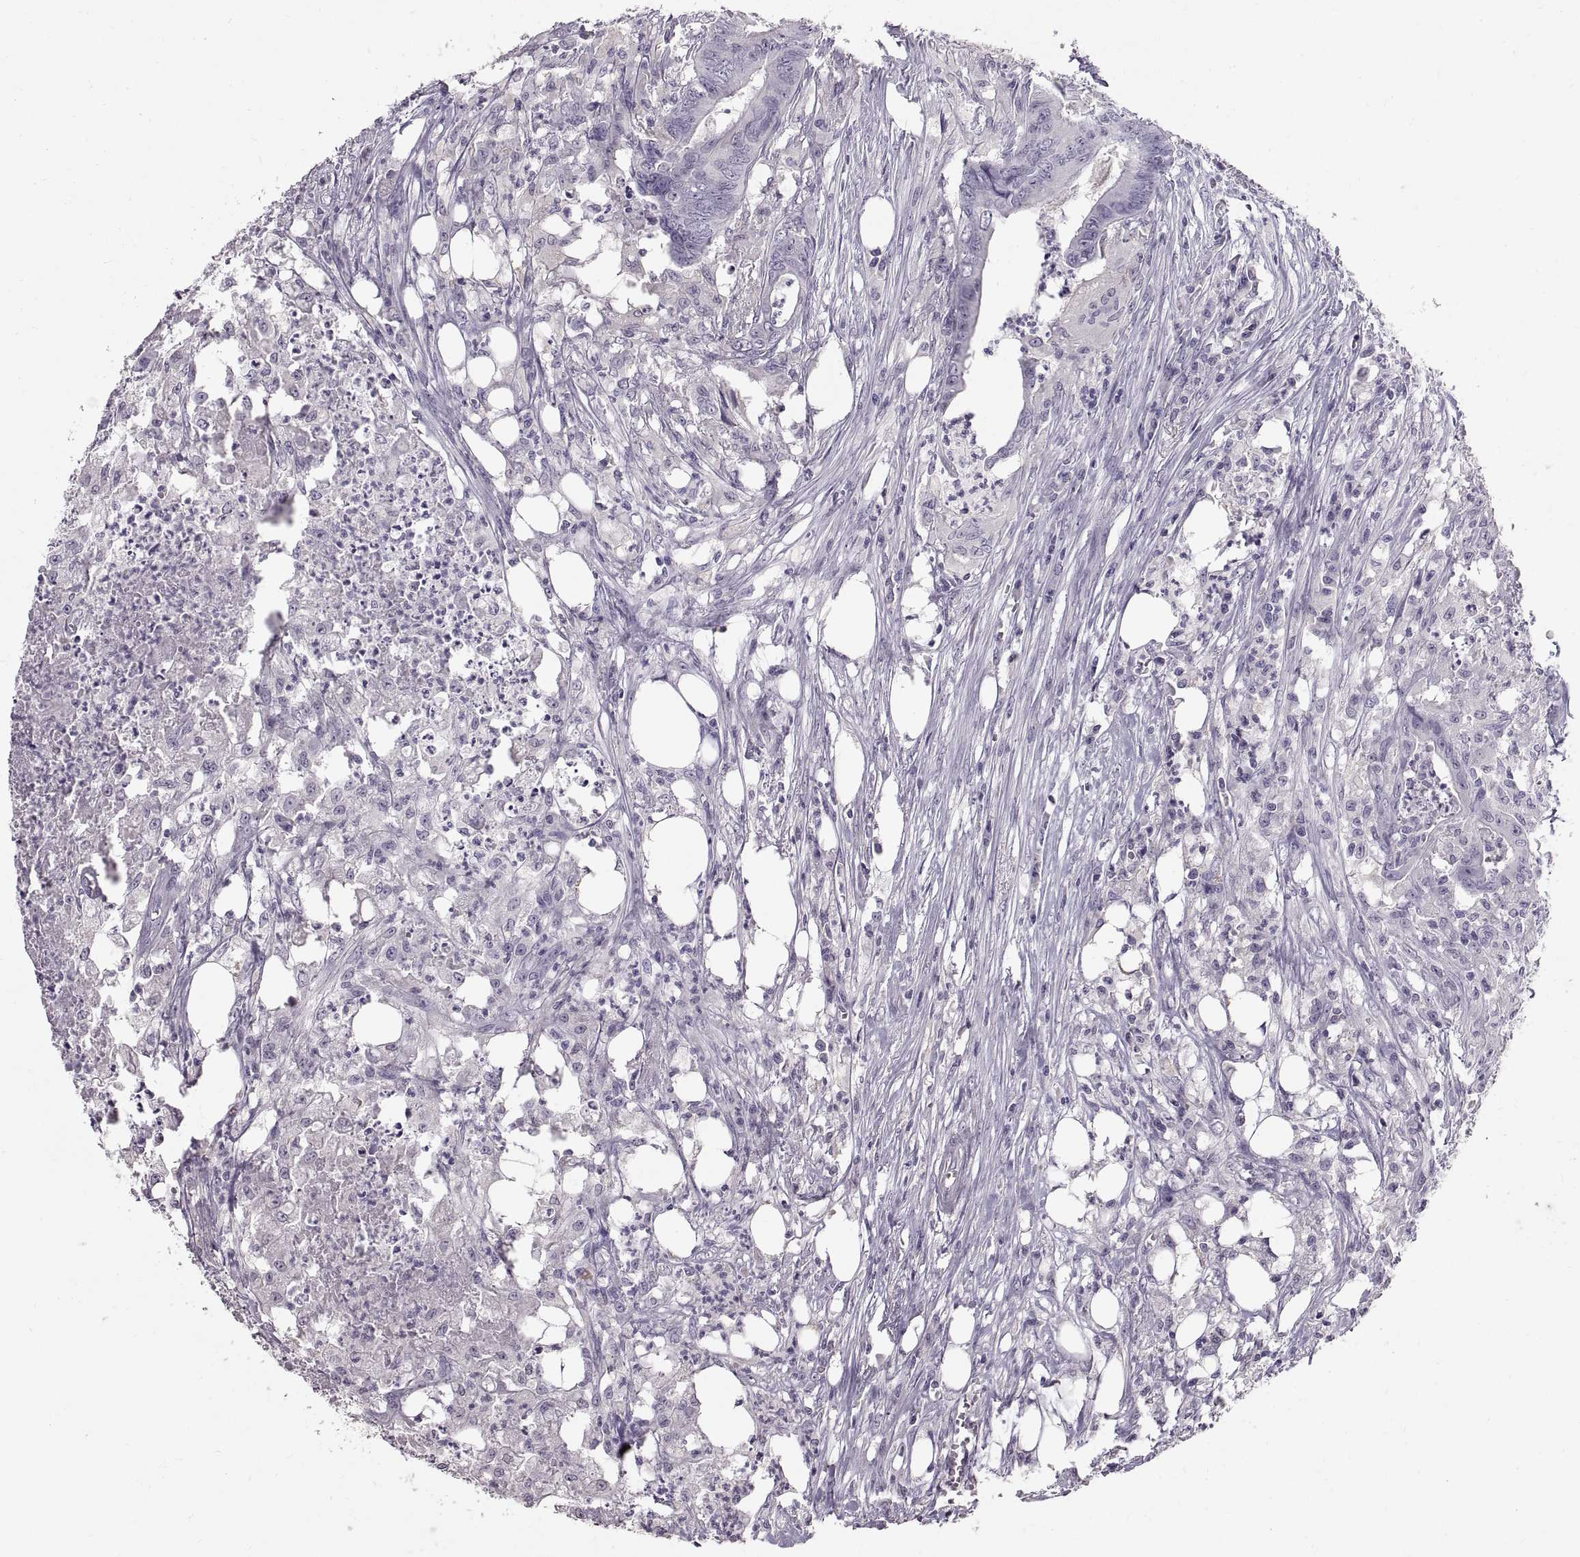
{"staining": {"intensity": "negative", "quantity": "none", "location": "none"}, "tissue": "colorectal cancer", "cell_type": "Tumor cells", "image_type": "cancer", "snomed": [{"axis": "morphology", "description": "Adenocarcinoma, NOS"}, {"axis": "topography", "description": "Colon"}], "caption": "There is no significant expression in tumor cells of colorectal cancer (adenocarcinoma). The staining was performed using DAB (3,3'-diaminobenzidine) to visualize the protein expression in brown, while the nuclei were stained in blue with hematoxylin (Magnification: 20x).", "gene": "SPACDR", "patient": {"sex": "male", "age": 84}}